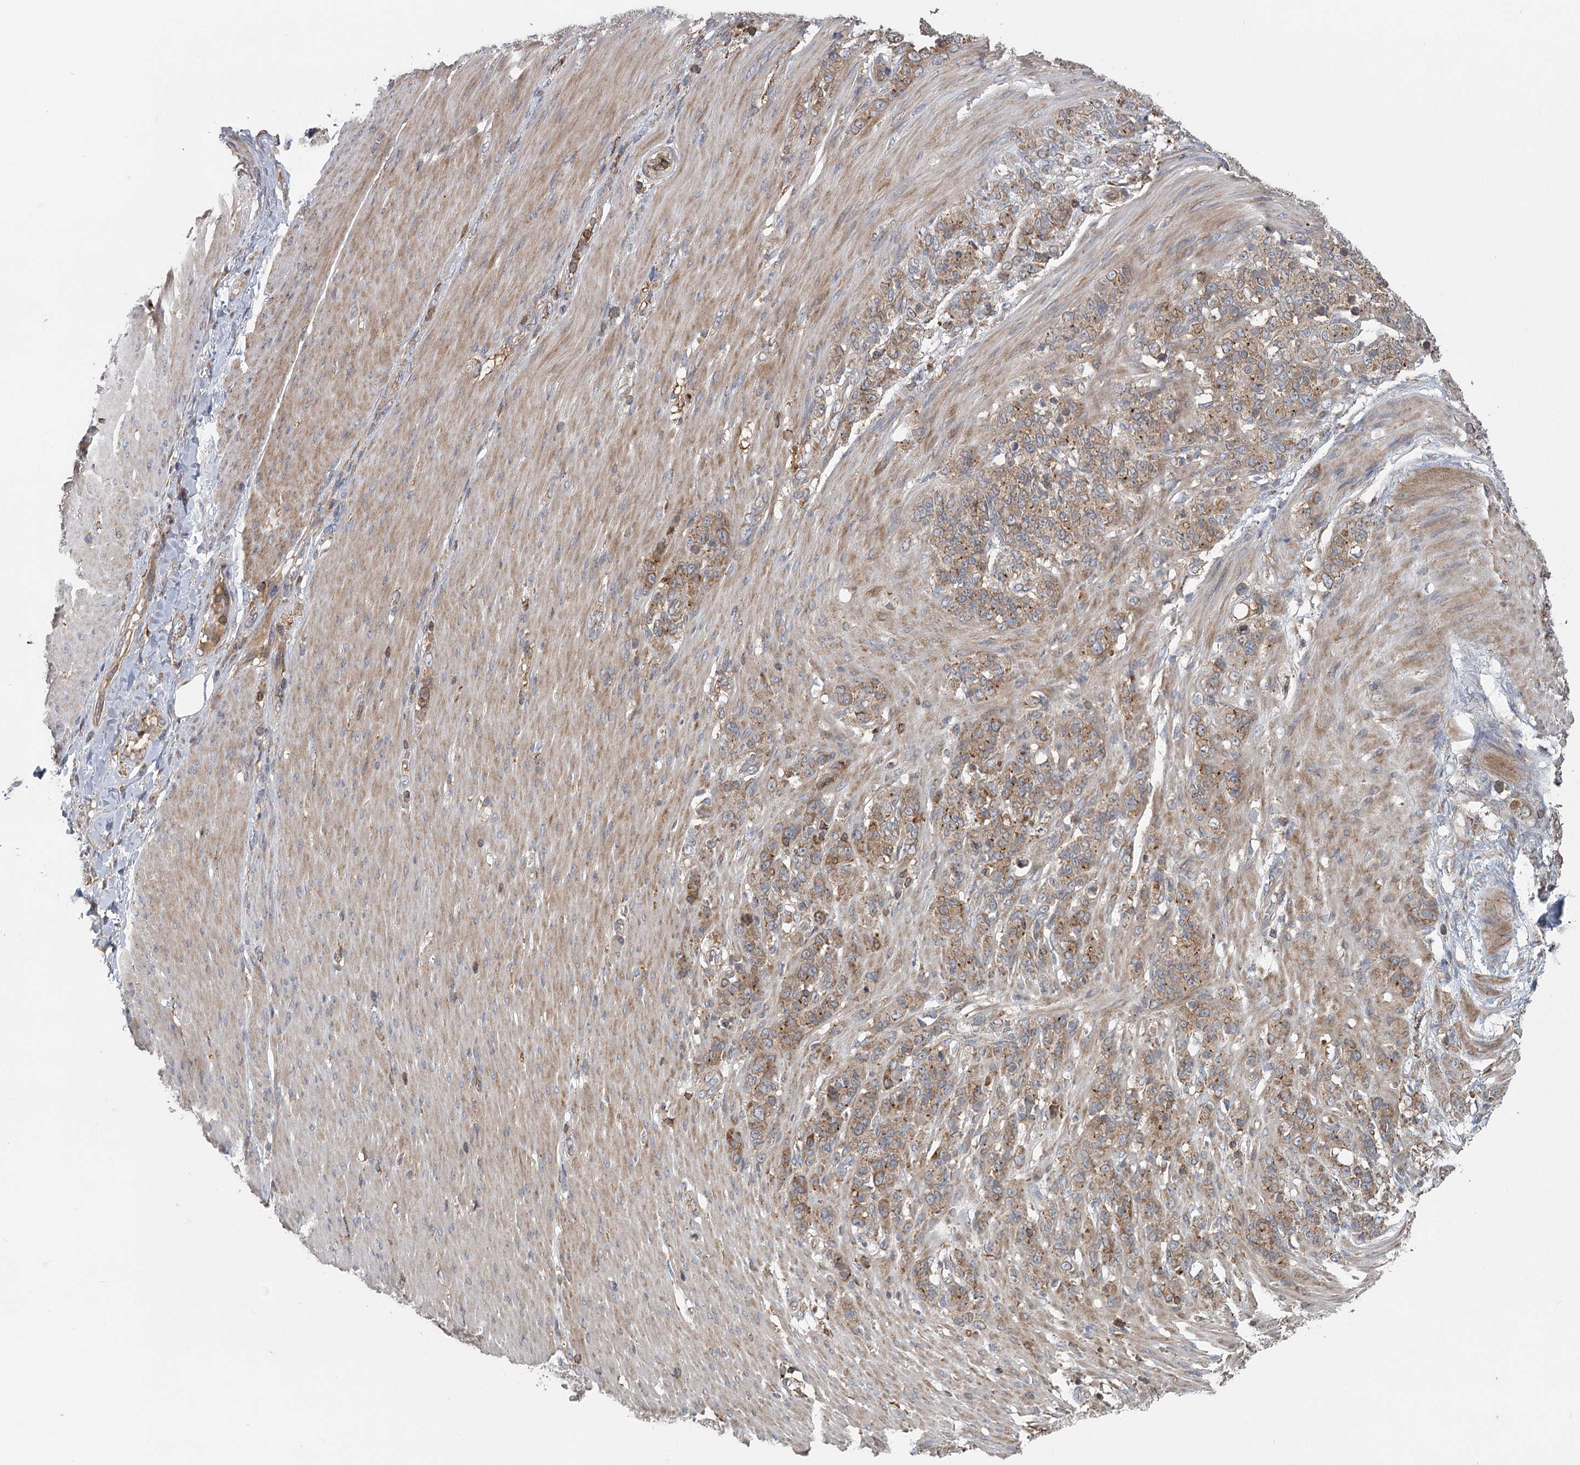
{"staining": {"intensity": "weak", "quantity": ">75%", "location": "cytoplasmic/membranous"}, "tissue": "stomach cancer", "cell_type": "Tumor cells", "image_type": "cancer", "snomed": [{"axis": "morphology", "description": "Adenocarcinoma, NOS"}, {"axis": "topography", "description": "Stomach"}], "caption": "Brown immunohistochemical staining in adenocarcinoma (stomach) demonstrates weak cytoplasmic/membranous expression in about >75% of tumor cells.", "gene": "PLEKHA7", "patient": {"sex": "female", "age": 79}}